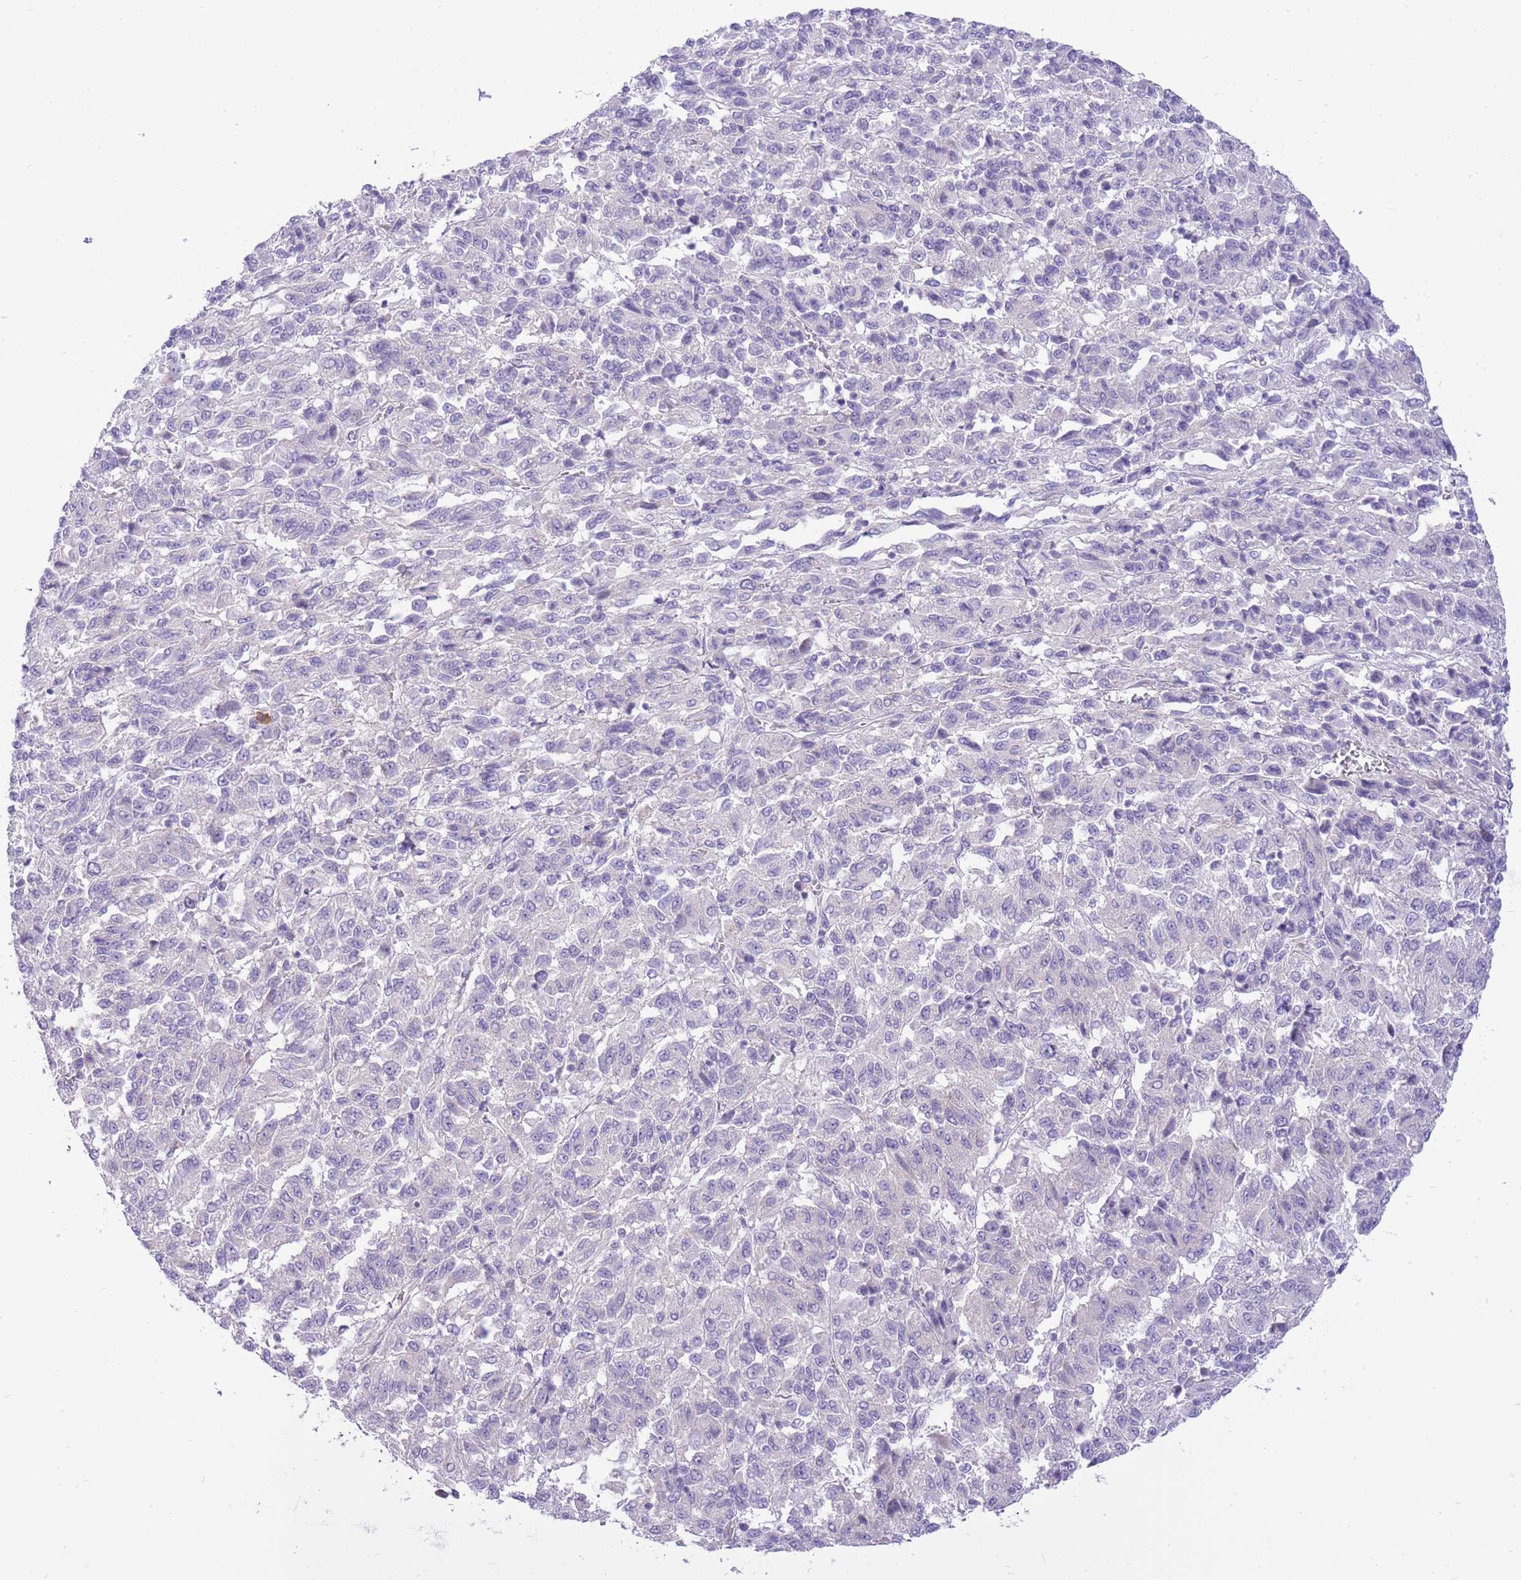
{"staining": {"intensity": "negative", "quantity": "none", "location": "none"}, "tissue": "melanoma", "cell_type": "Tumor cells", "image_type": "cancer", "snomed": [{"axis": "morphology", "description": "Malignant melanoma, Metastatic site"}, {"axis": "topography", "description": "Lung"}], "caption": "DAB (3,3'-diaminobenzidine) immunohistochemical staining of melanoma demonstrates no significant expression in tumor cells. (DAB immunohistochemistry (IHC) with hematoxylin counter stain).", "gene": "ZC4H2", "patient": {"sex": "male", "age": 64}}